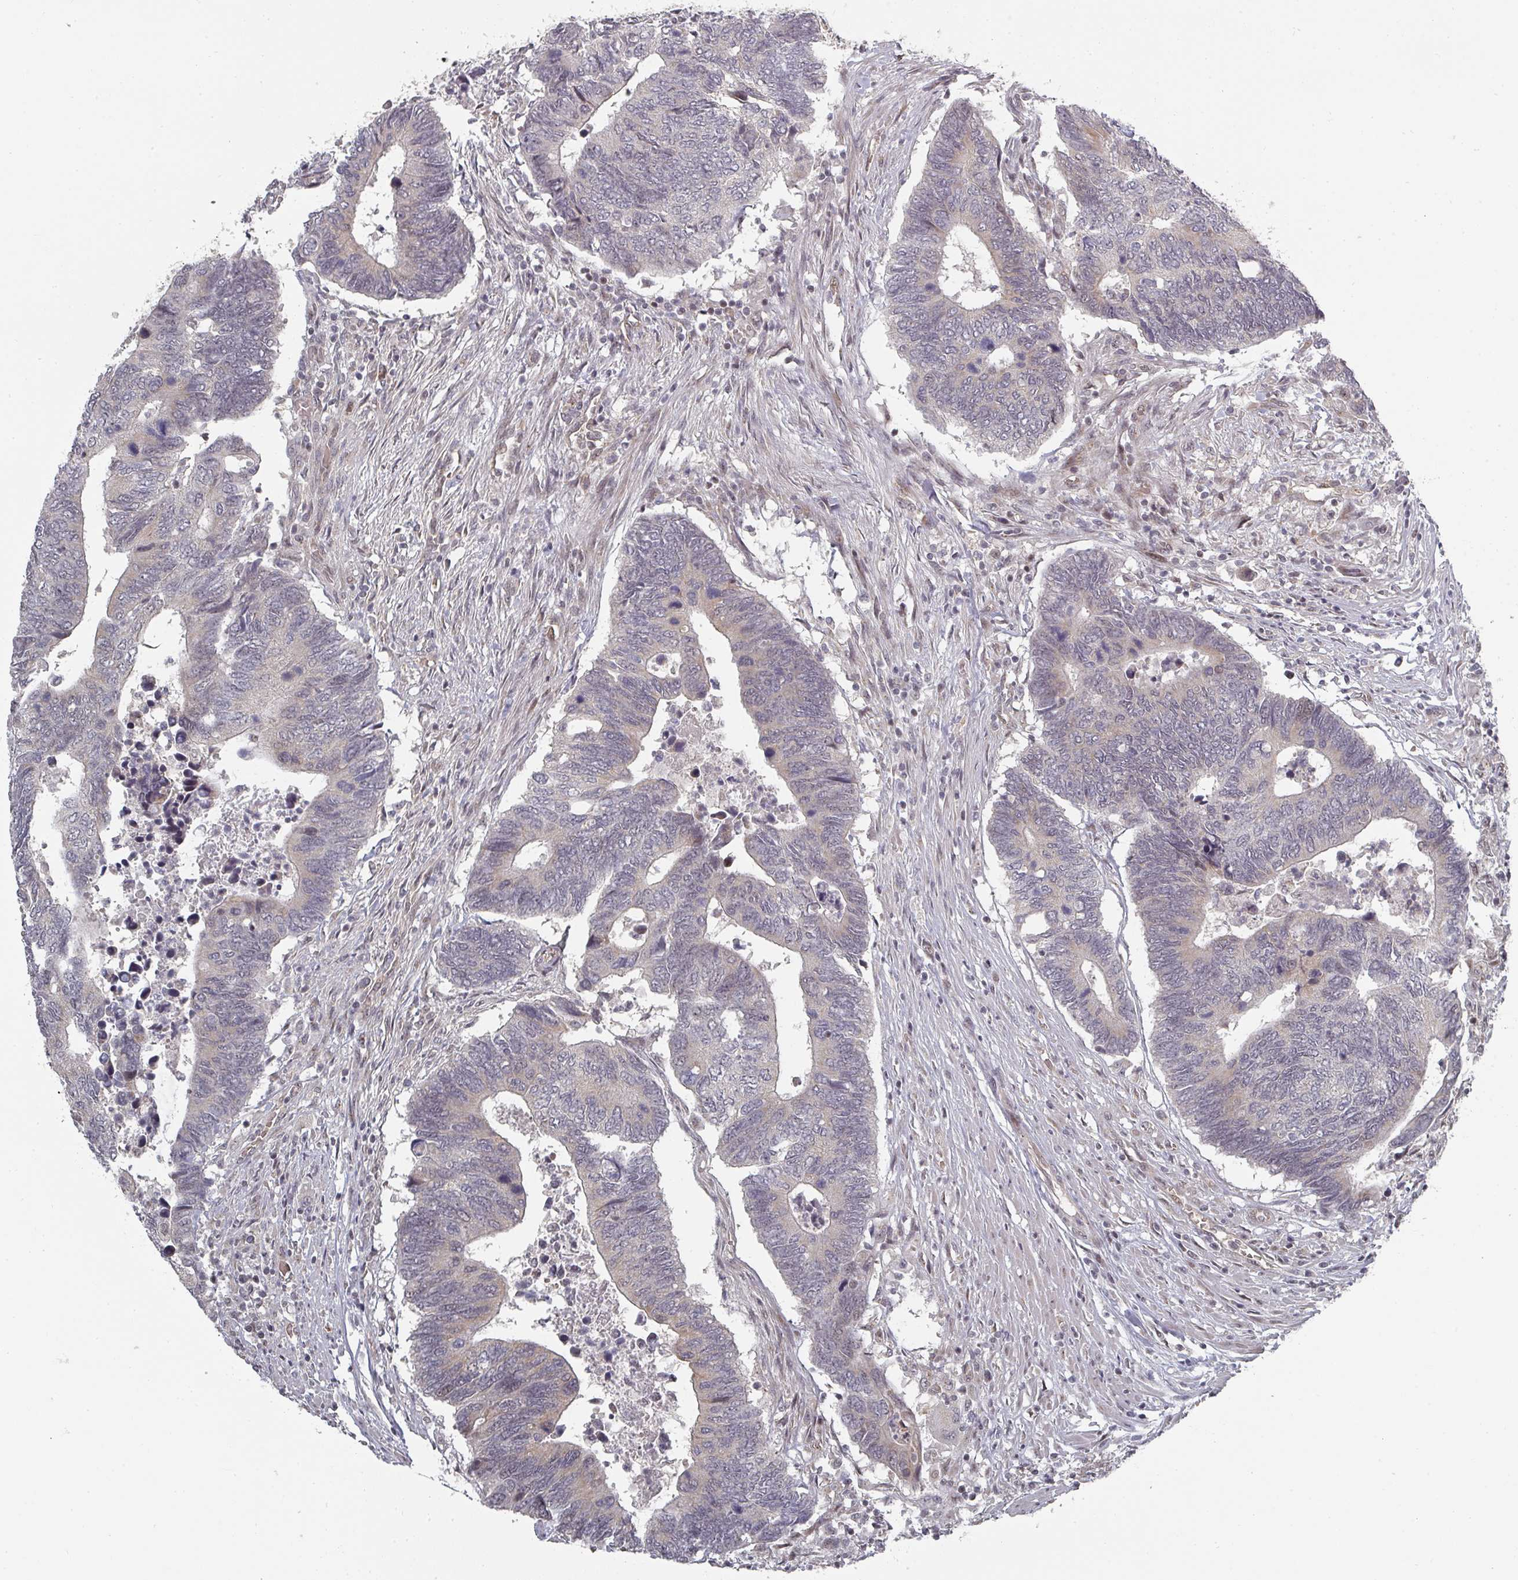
{"staining": {"intensity": "weak", "quantity": "<25%", "location": "cytoplasmic/membranous"}, "tissue": "colorectal cancer", "cell_type": "Tumor cells", "image_type": "cancer", "snomed": [{"axis": "morphology", "description": "Adenocarcinoma, NOS"}, {"axis": "topography", "description": "Colon"}], "caption": "Immunohistochemical staining of adenocarcinoma (colorectal) exhibits no significant expression in tumor cells. (Stains: DAB immunohistochemistry with hematoxylin counter stain, Microscopy: brightfield microscopy at high magnification).", "gene": "KIF1C", "patient": {"sex": "male", "age": 87}}